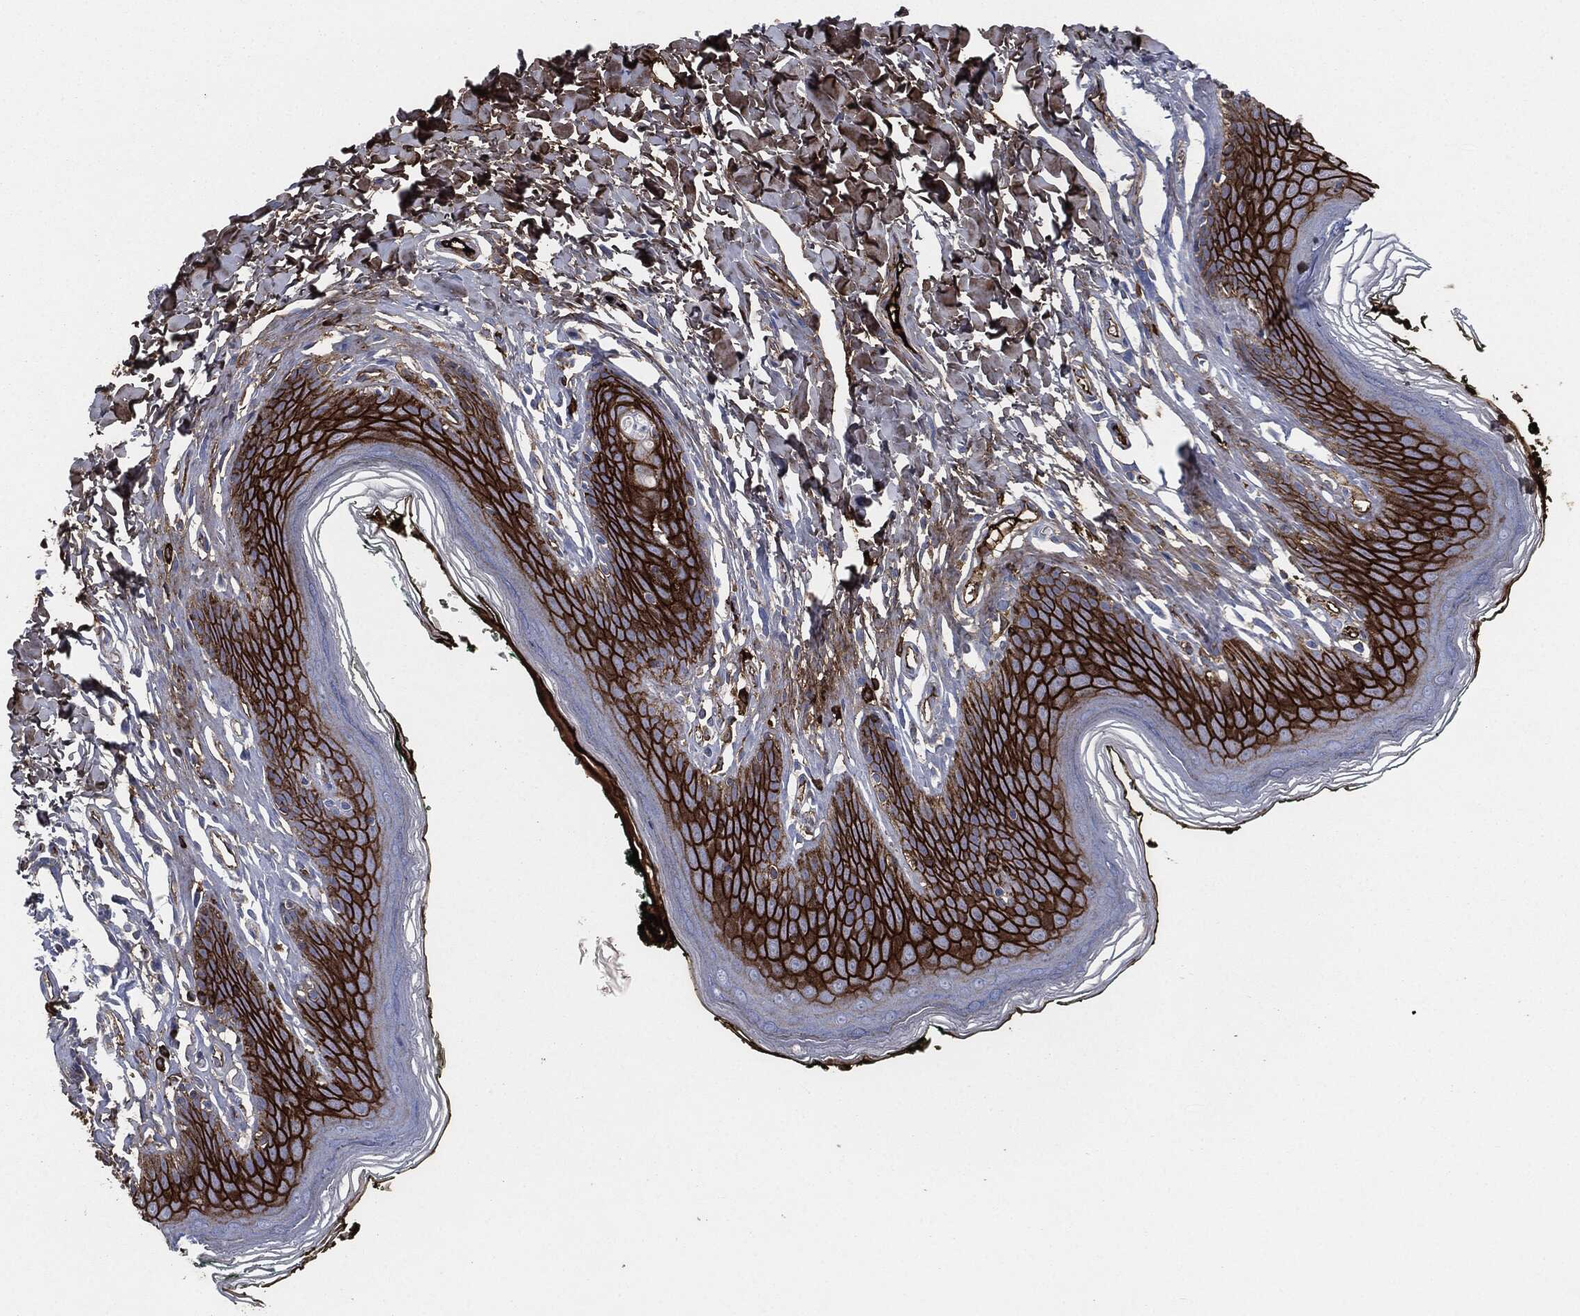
{"staining": {"intensity": "strong", "quantity": "25%-75%", "location": "cytoplasmic/membranous"}, "tissue": "skin", "cell_type": "Epidermal cells", "image_type": "normal", "snomed": [{"axis": "morphology", "description": "Normal tissue, NOS"}, {"axis": "topography", "description": "Vulva"}], "caption": "Immunohistochemical staining of unremarkable human skin exhibits high levels of strong cytoplasmic/membranous positivity in about 25%-75% of epidermal cells. The staining was performed using DAB to visualize the protein expression in brown, while the nuclei were stained in blue with hematoxylin (Magnification: 20x).", "gene": "APOB", "patient": {"sex": "female", "age": 66}}